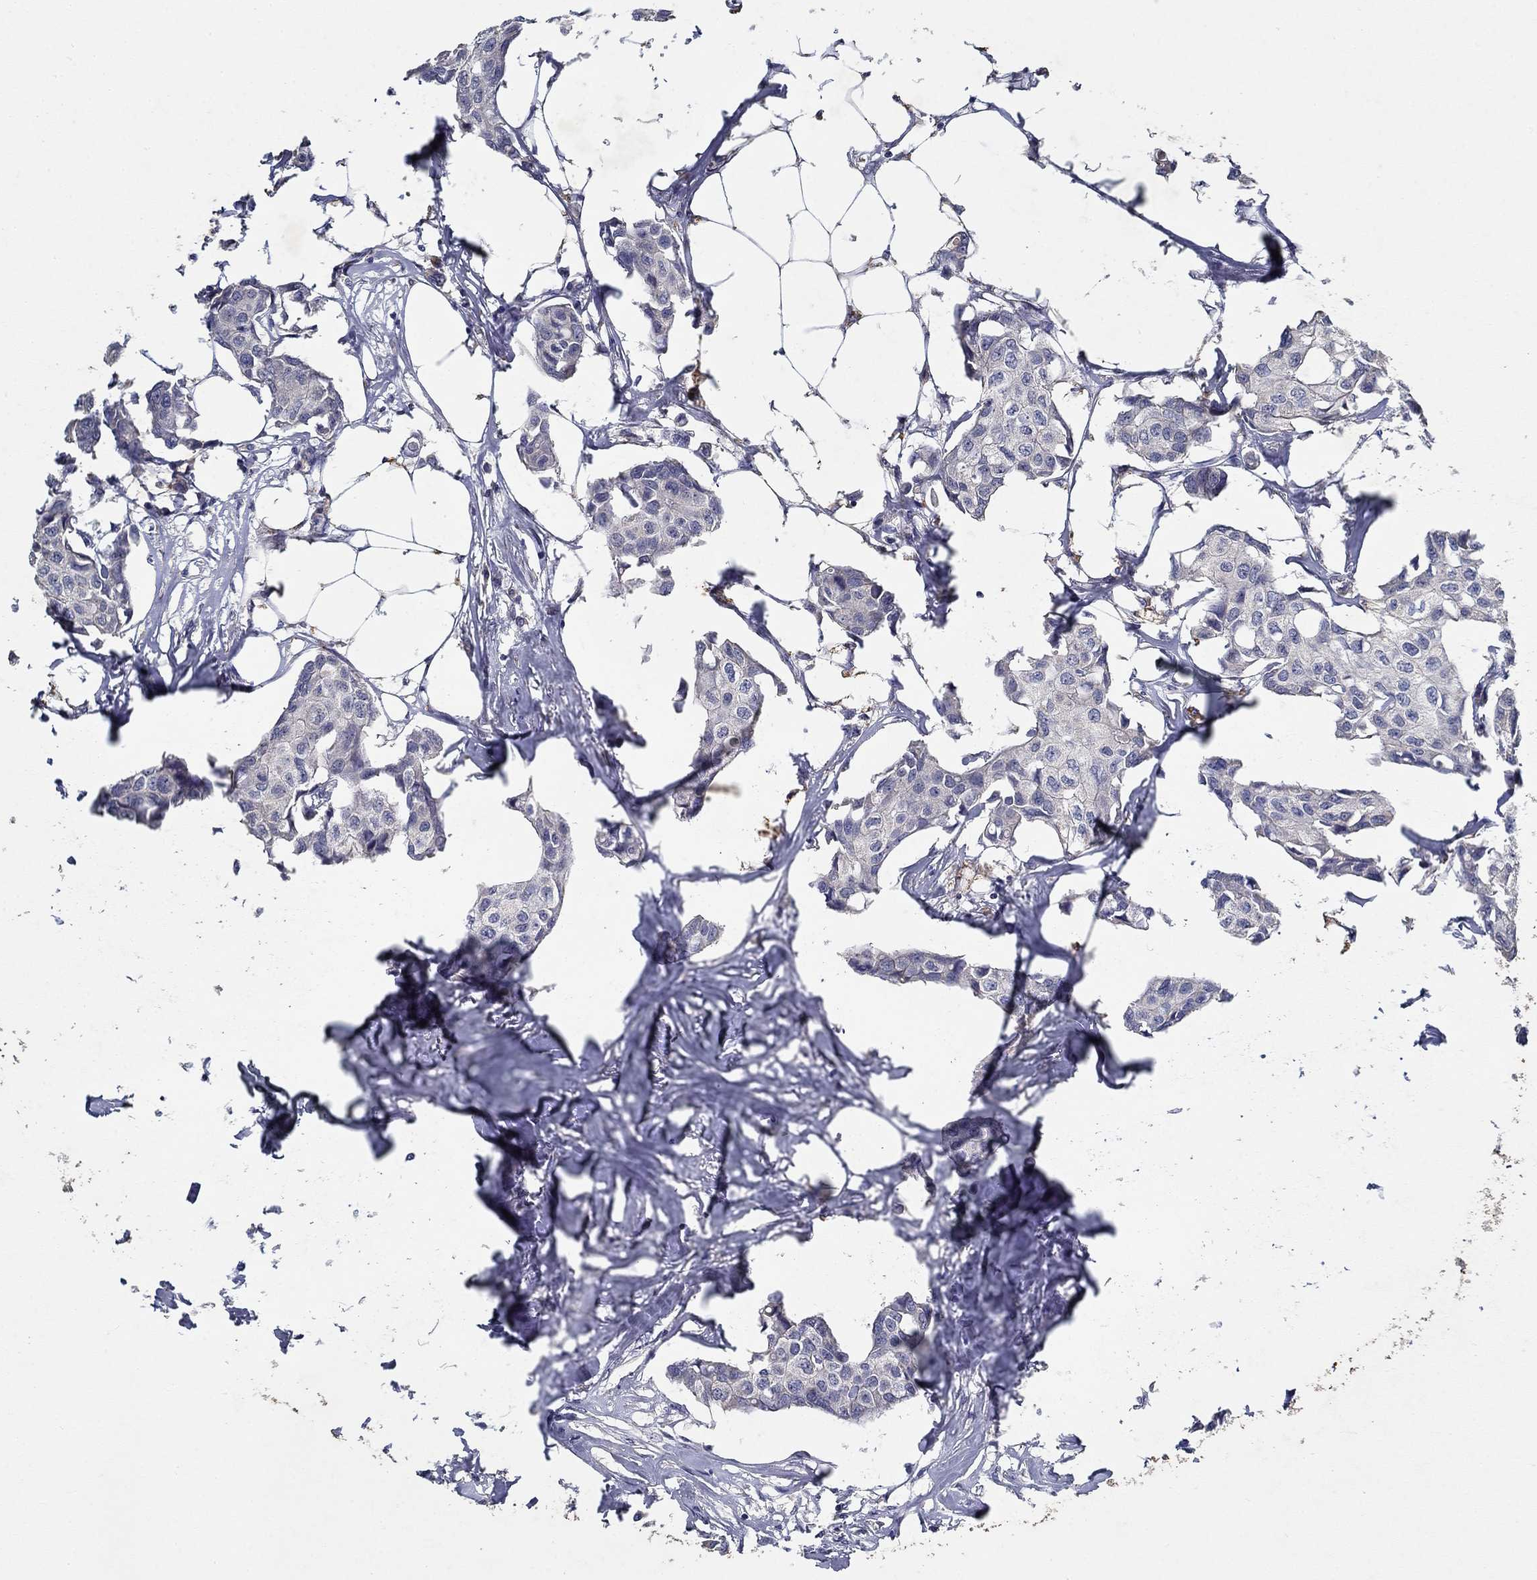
{"staining": {"intensity": "negative", "quantity": "none", "location": "none"}, "tissue": "breast cancer", "cell_type": "Tumor cells", "image_type": "cancer", "snomed": [{"axis": "morphology", "description": "Duct carcinoma"}, {"axis": "topography", "description": "Breast"}], "caption": "Immunohistochemical staining of breast intraductal carcinoma reveals no significant positivity in tumor cells.", "gene": "PROZ", "patient": {"sex": "female", "age": 80}}